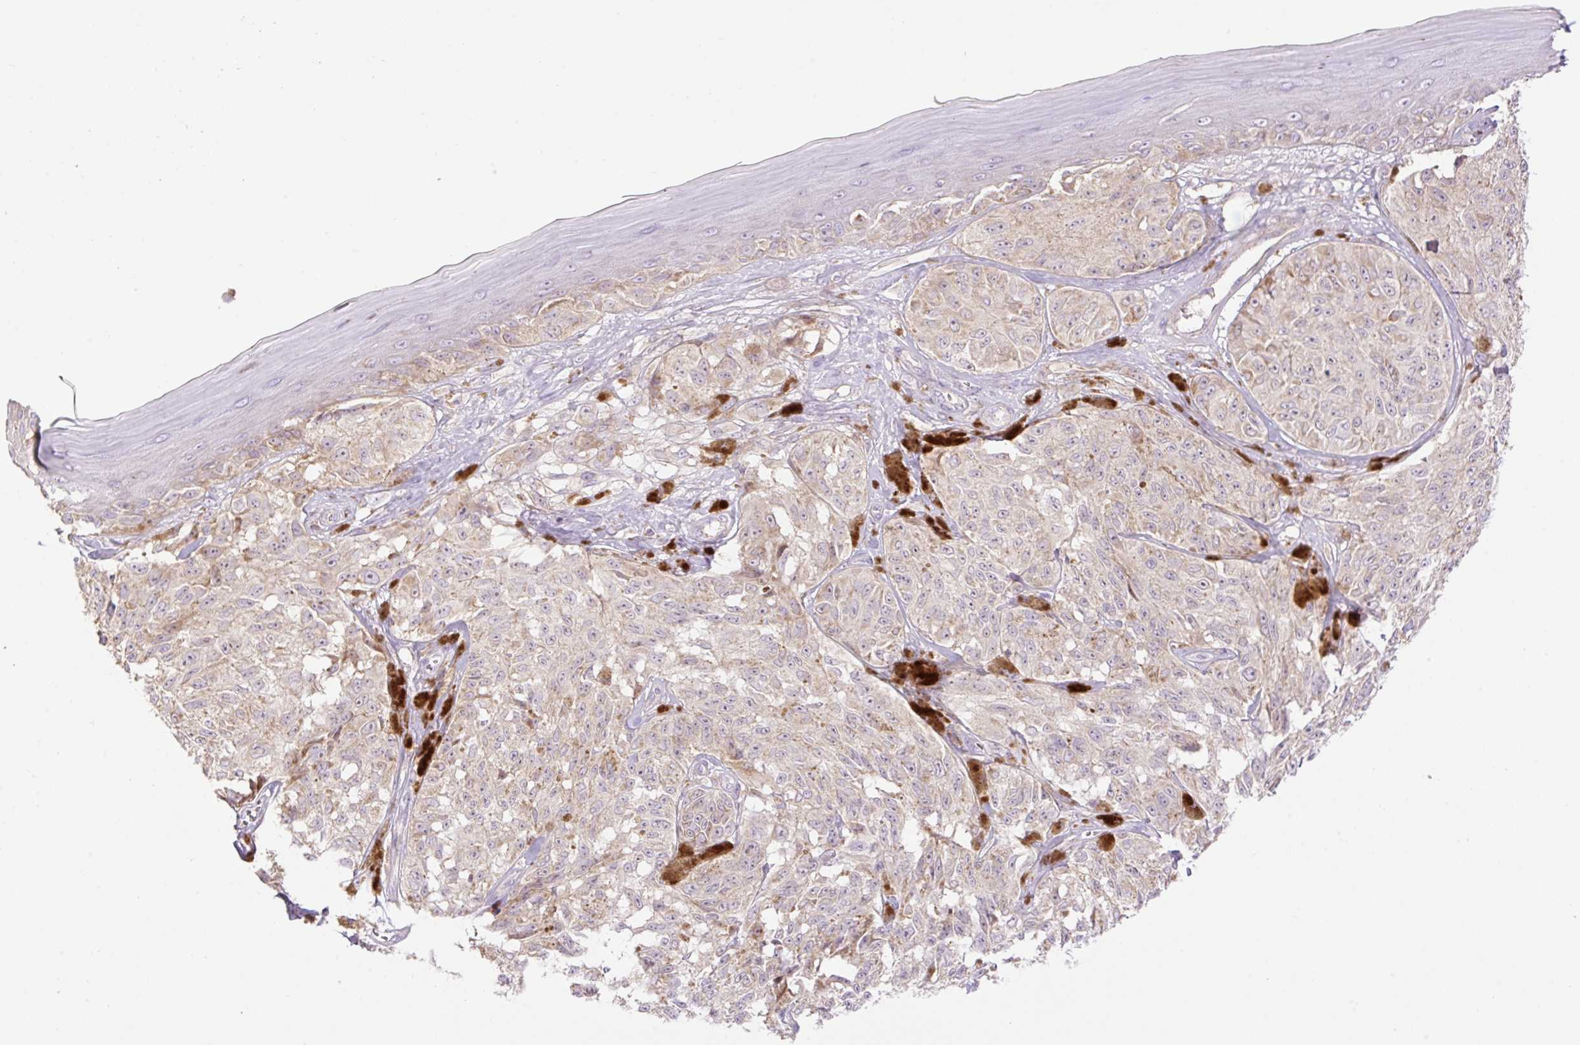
{"staining": {"intensity": "weak", "quantity": "<25%", "location": "cytoplasmic/membranous"}, "tissue": "melanoma", "cell_type": "Tumor cells", "image_type": "cancer", "snomed": [{"axis": "morphology", "description": "Malignant melanoma, NOS"}, {"axis": "topography", "description": "Skin"}], "caption": "Tumor cells show no significant protein expression in malignant melanoma. (Brightfield microscopy of DAB (3,3'-diaminobenzidine) immunohistochemistry (IHC) at high magnification).", "gene": "VPS25", "patient": {"sex": "male", "age": 68}}